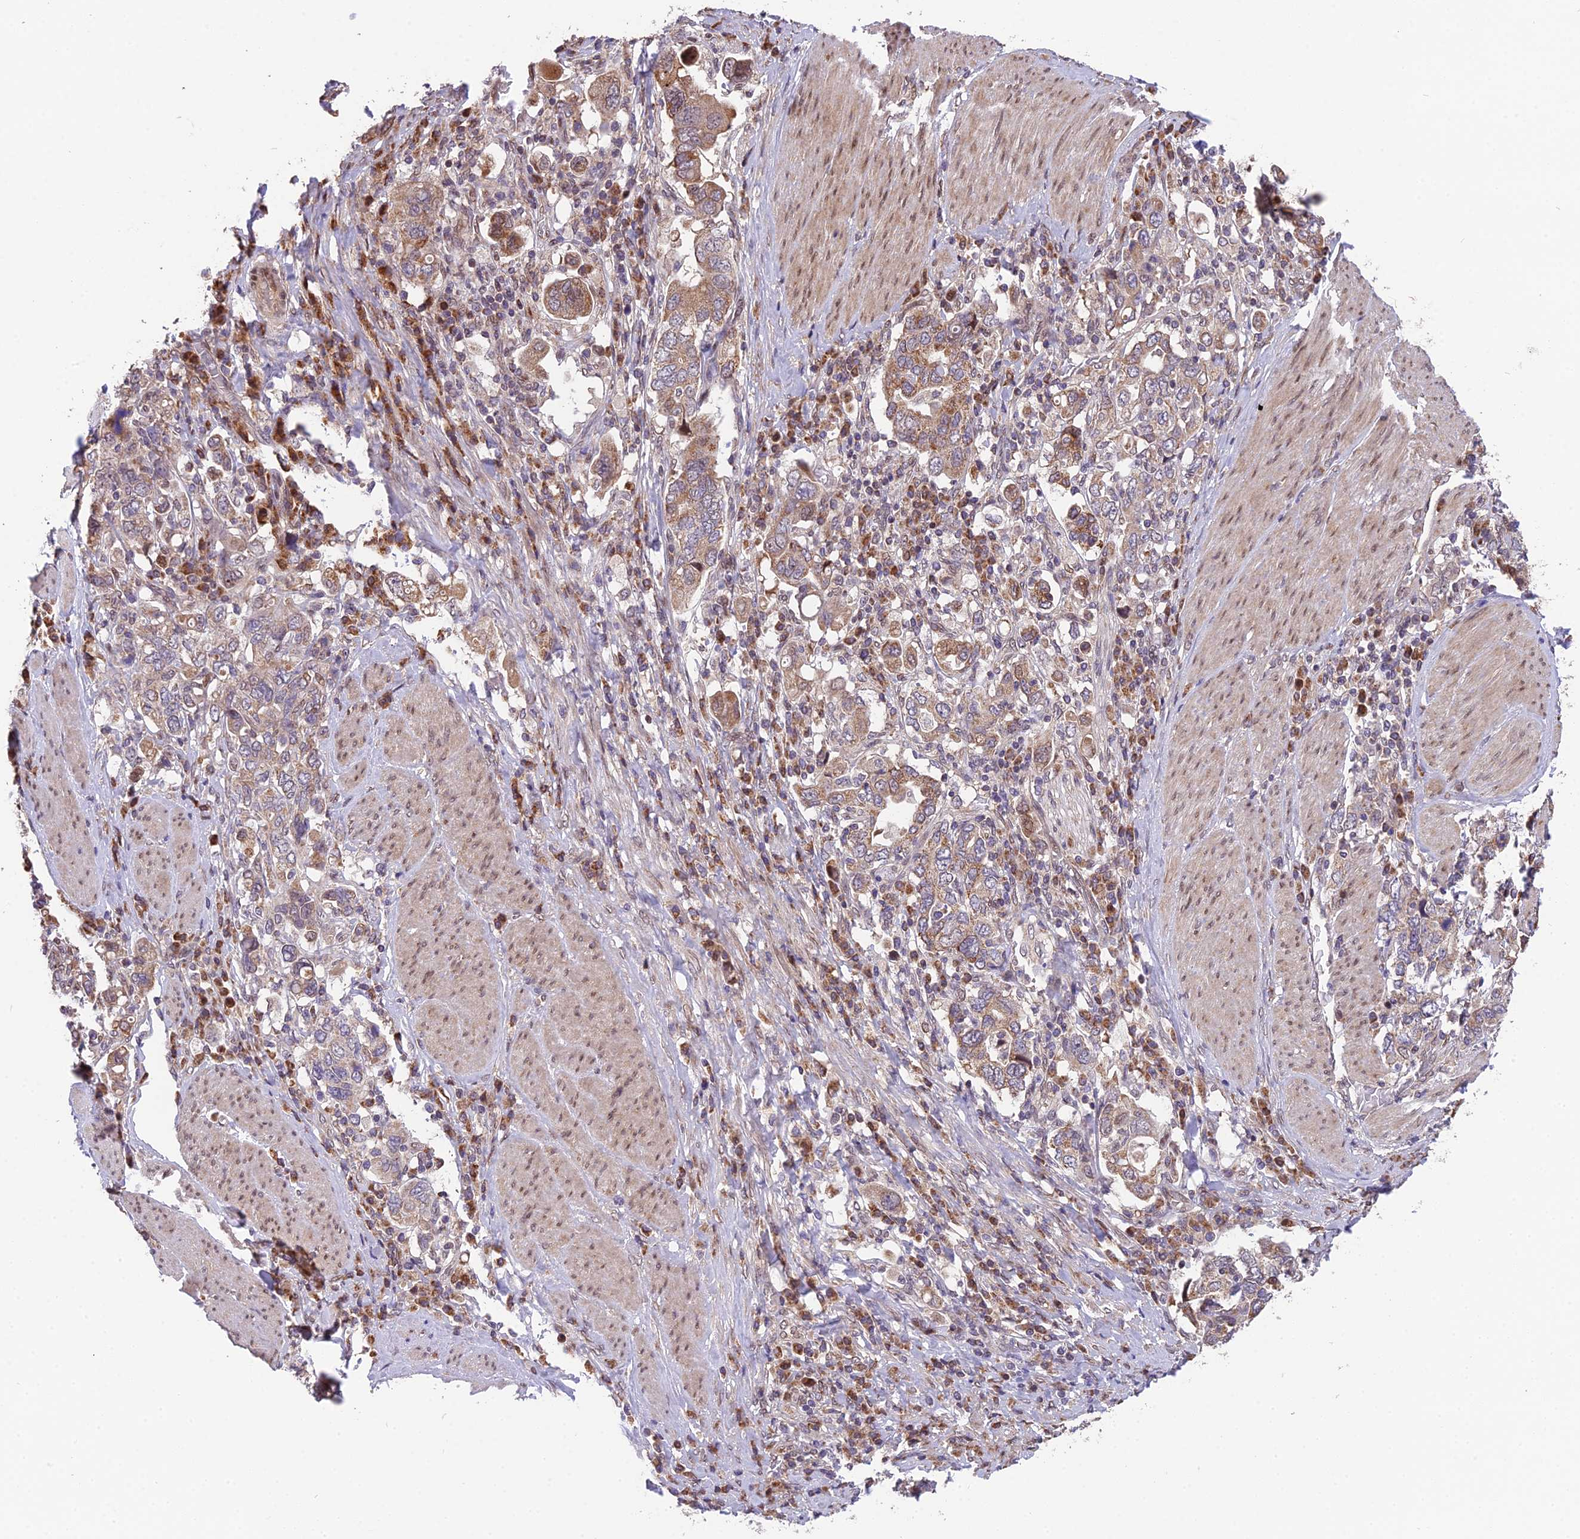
{"staining": {"intensity": "moderate", "quantity": ">75%", "location": "cytoplasmic/membranous"}, "tissue": "stomach cancer", "cell_type": "Tumor cells", "image_type": "cancer", "snomed": [{"axis": "morphology", "description": "Adenocarcinoma, NOS"}, {"axis": "topography", "description": "Stomach, upper"}], "caption": "Immunohistochemical staining of human stomach cancer displays moderate cytoplasmic/membranous protein positivity in approximately >75% of tumor cells.", "gene": "CYP2R1", "patient": {"sex": "male", "age": 62}}